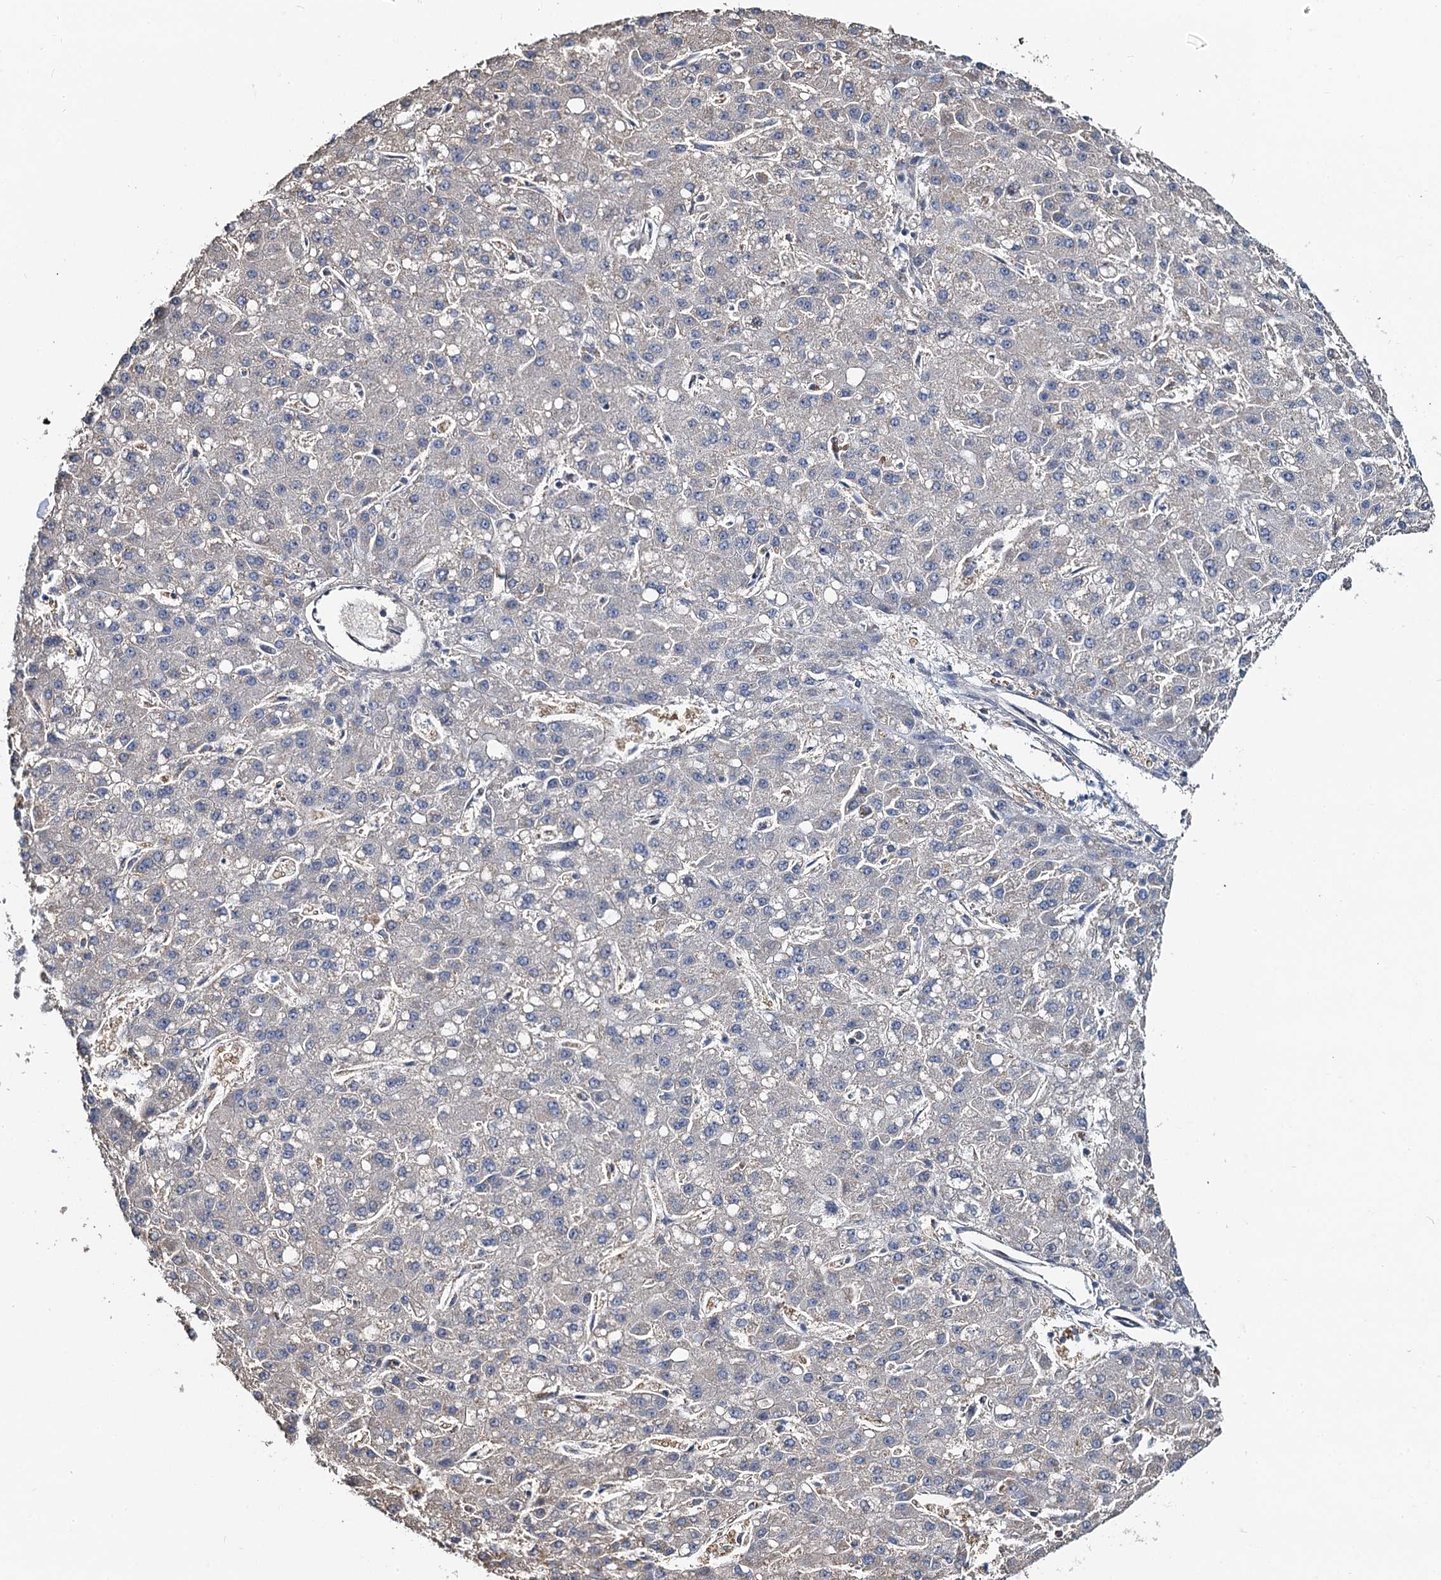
{"staining": {"intensity": "negative", "quantity": "none", "location": "none"}, "tissue": "liver cancer", "cell_type": "Tumor cells", "image_type": "cancer", "snomed": [{"axis": "morphology", "description": "Carcinoma, Hepatocellular, NOS"}, {"axis": "topography", "description": "Liver"}], "caption": "Immunohistochemistry (IHC) photomicrograph of neoplastic tissue: liver hepatocellular carcinoma stained with DAB shows no significant protein staining in tumor cells.", "gene": "TOX3", "patient": {"sex": "male", "age": 67}}